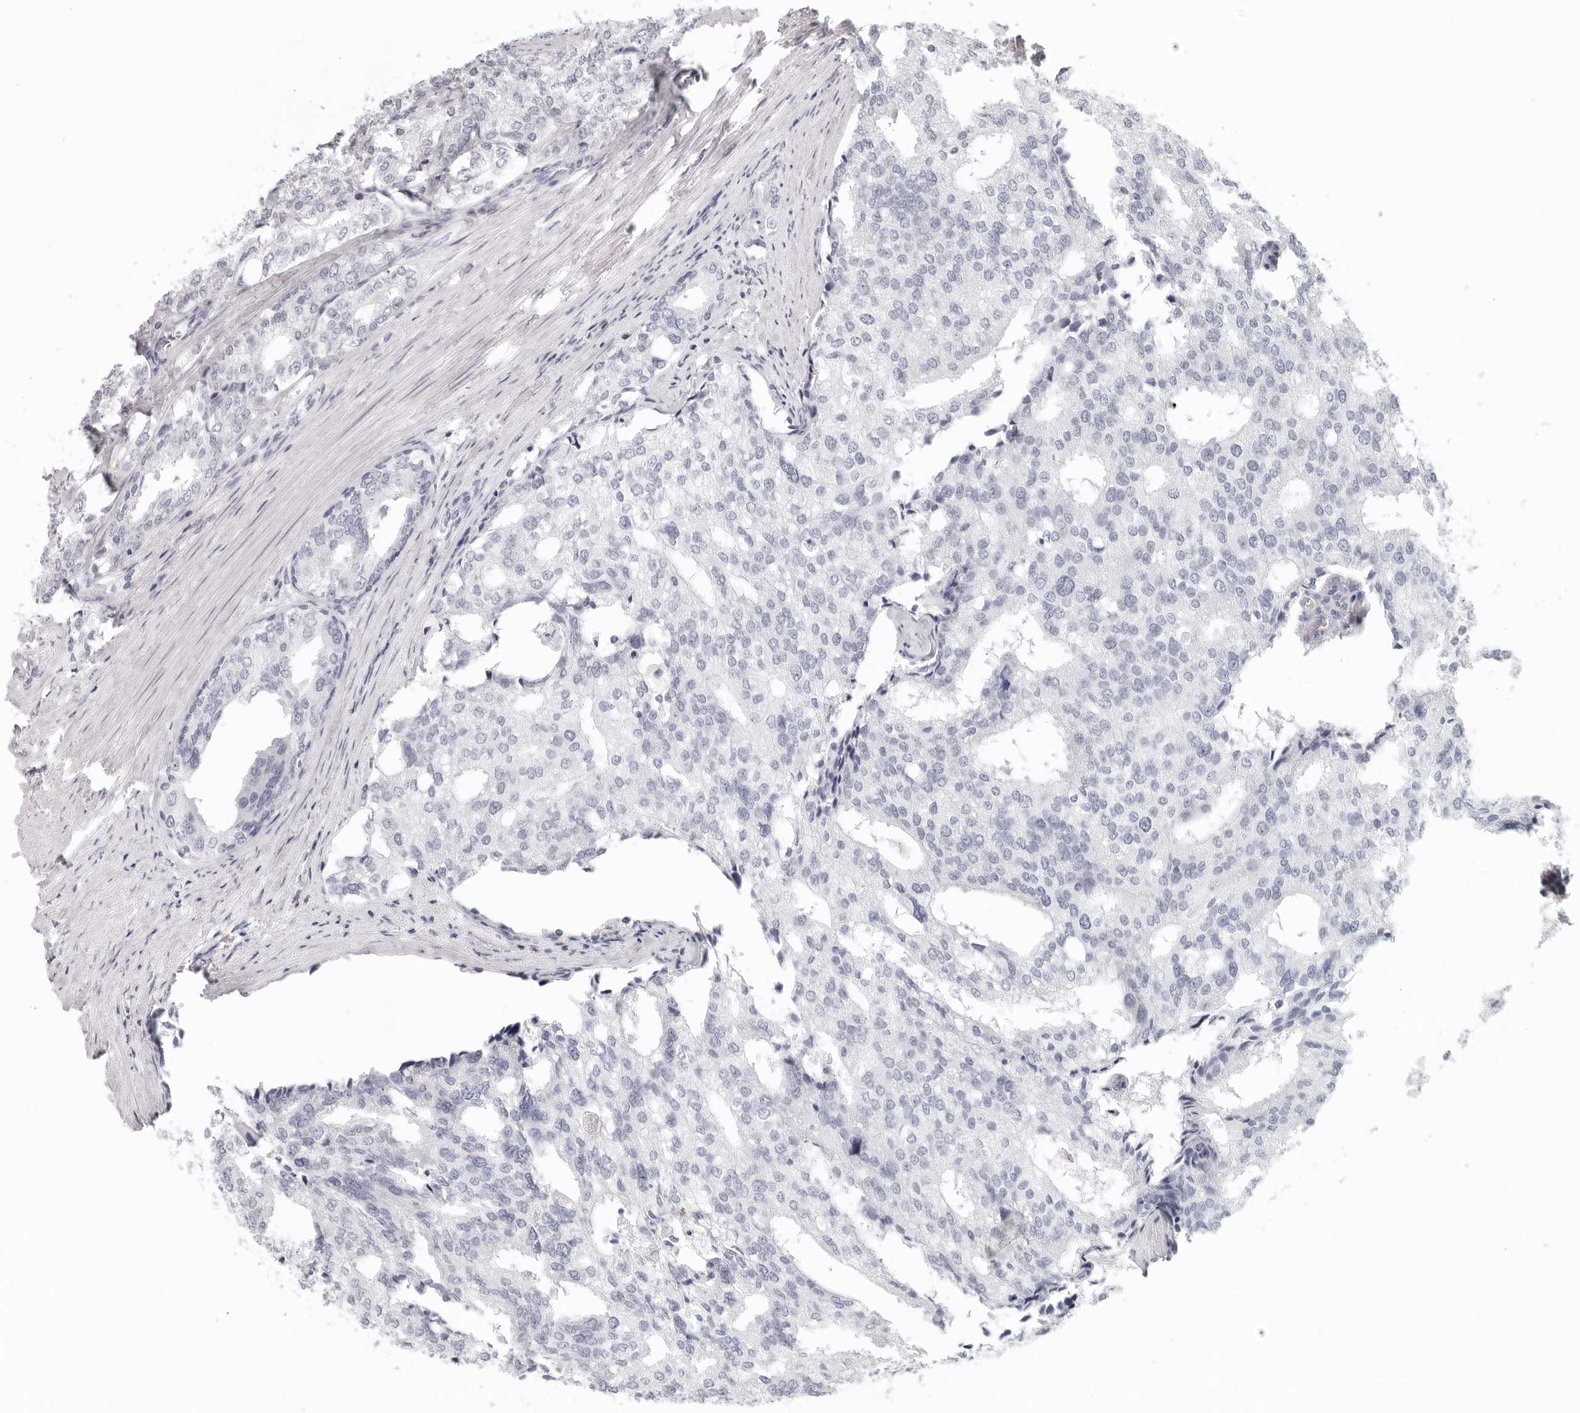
{"staining": {"intensity": "negative", "quantity": "none", "location": "none"}, "tissue": "prostate cancer", "cell_type": "Tumor cells", "image_type": "cancer", "snomed": [{"axis": "morphology", "description": "Adenocarcinoma, High grade"}, {"axis": "topography", "description": "Prostate"}], "caption": "This is an IHC micrograph of prostate adenocarcinoma (high-grade). There is no positivity in tumor cells.", "gene": "GPBP1L1", "patient": {"sex": "male", "age": 50}}